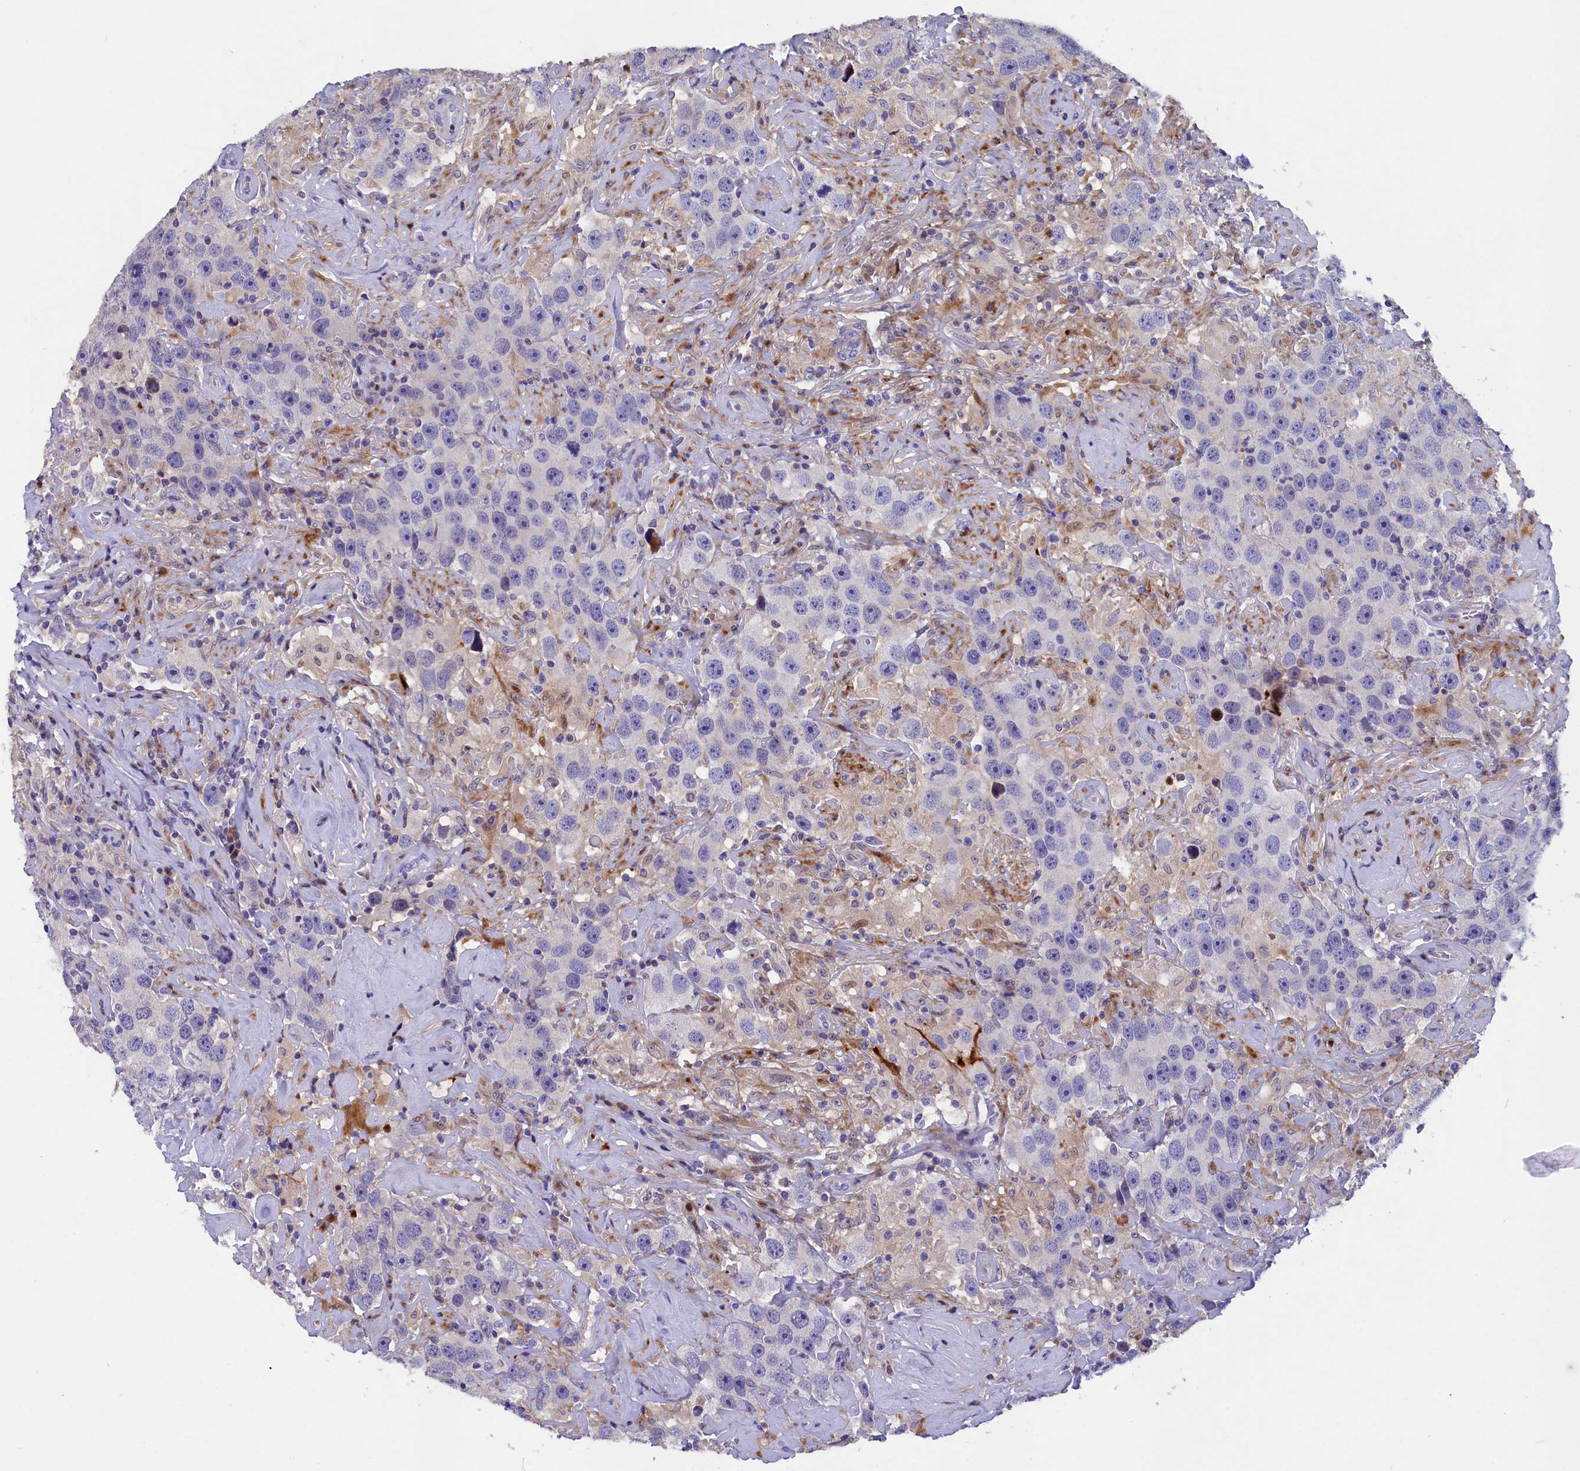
{"staining": {"intensity": "negative", "quantity": "none", "location": "none"}, "tissue": "testis cancer", "cell_type": "Tumor cells", "image_type": "cancer", "snomed": [{"axis": "morphology", "description": "Seminoma, NOS"}, {"axis": "topography", "description": "Testis"}], "caption": "Seminoma (testis) was stained to show a protein in brown. There is no significant expression in tumor cells.", "gene": "NKPD1", "patient": {"sex": "male", "age": 49}}